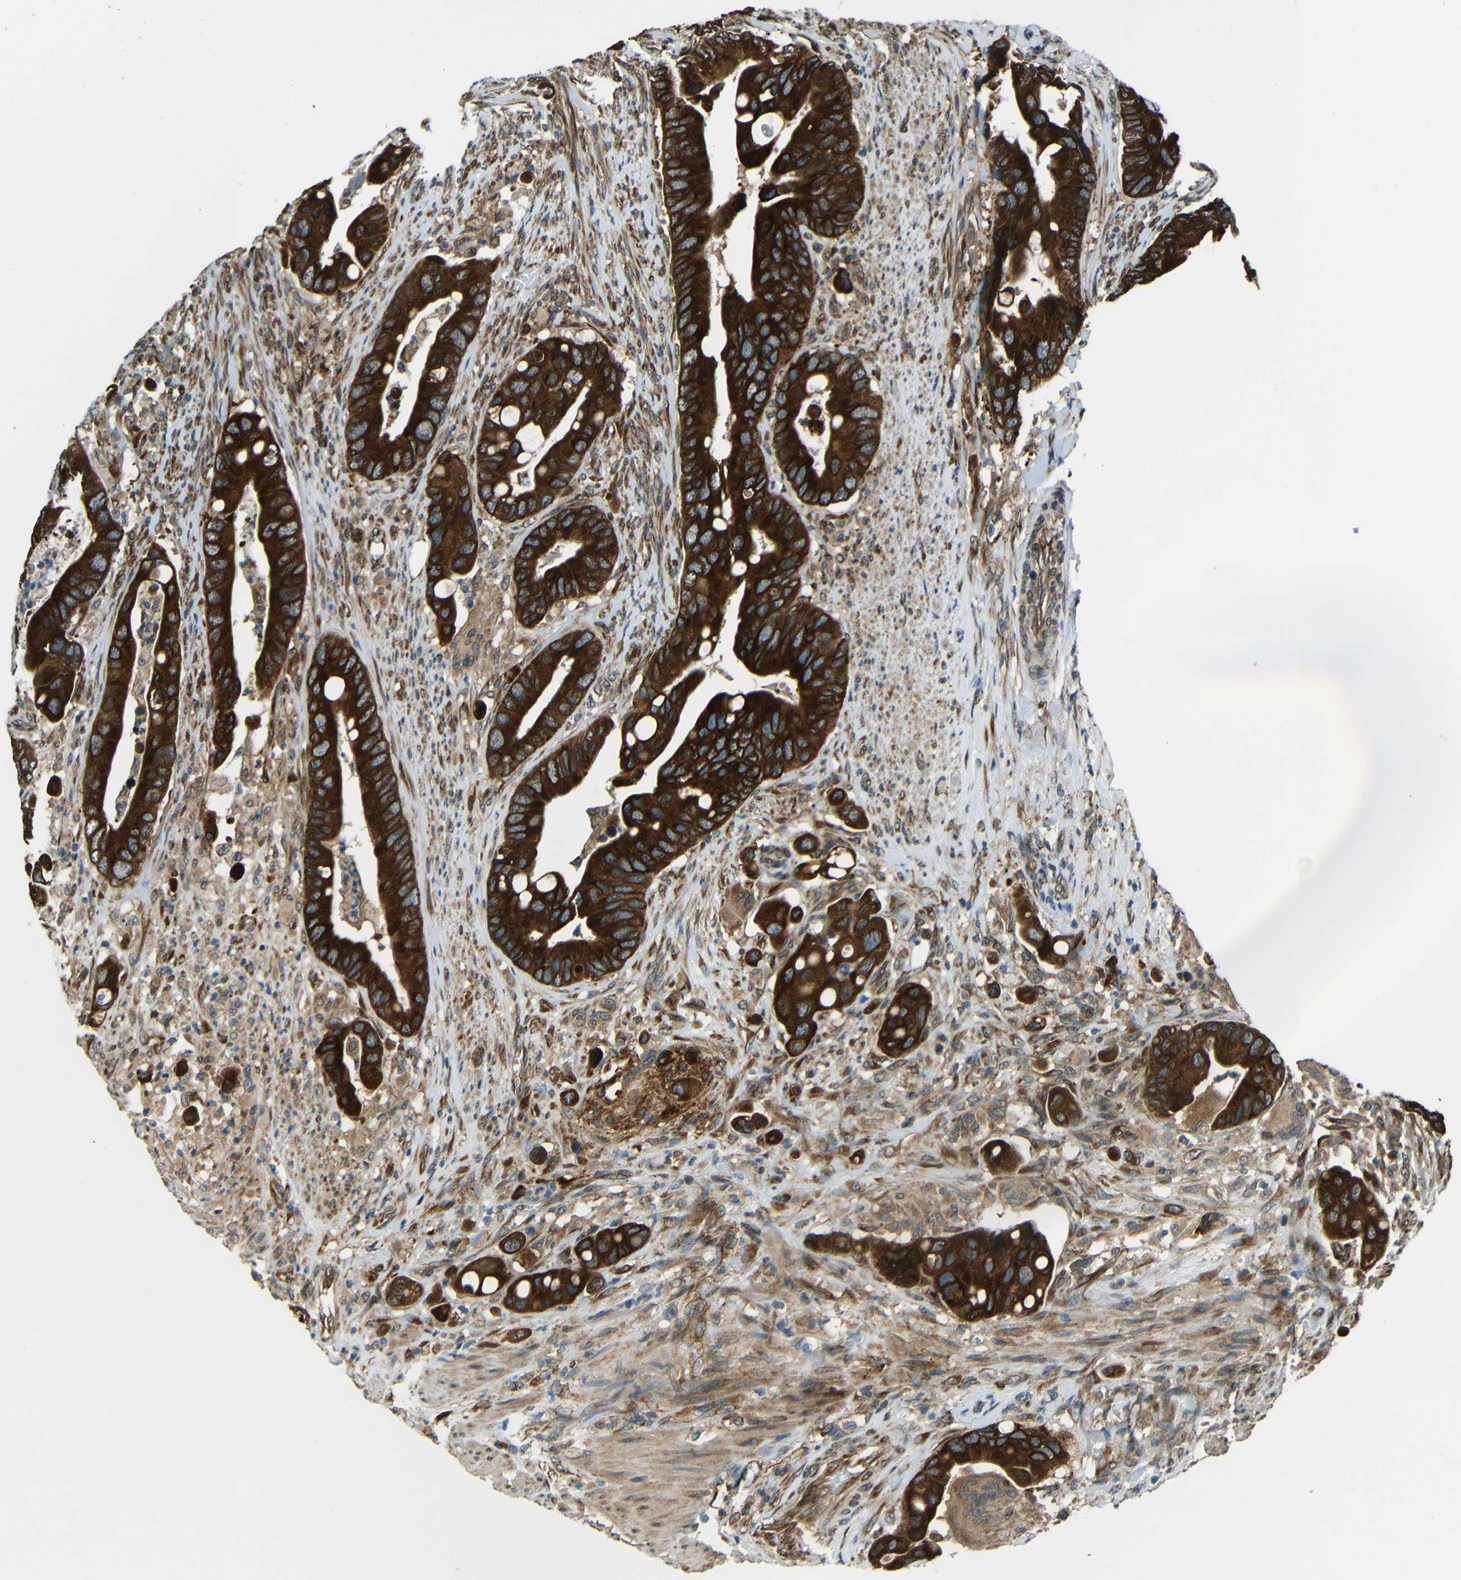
{"staining": {"intensity": "strong", "quantity": ">75%", "location": "cytoplasmic/membranous"}, "tissue": "colorectal cancer", "cell_type": "Tumor cells", "image_type": "cancer", "snomed": [{"axis": "morphology", "description": "Adenocarcinoma, NOS"}, {"axis": "topography", "description": "Rectum"}], "caption": "Immunohistochemistry (DAB) staining of colorectal cancer (adenocarcinoma) reveals strong cytoplasmic/membranous protein staining in approximately >75% of tumor cells.", "gene": "VAPB", "patient": {"sex": "female", "age": 57}}